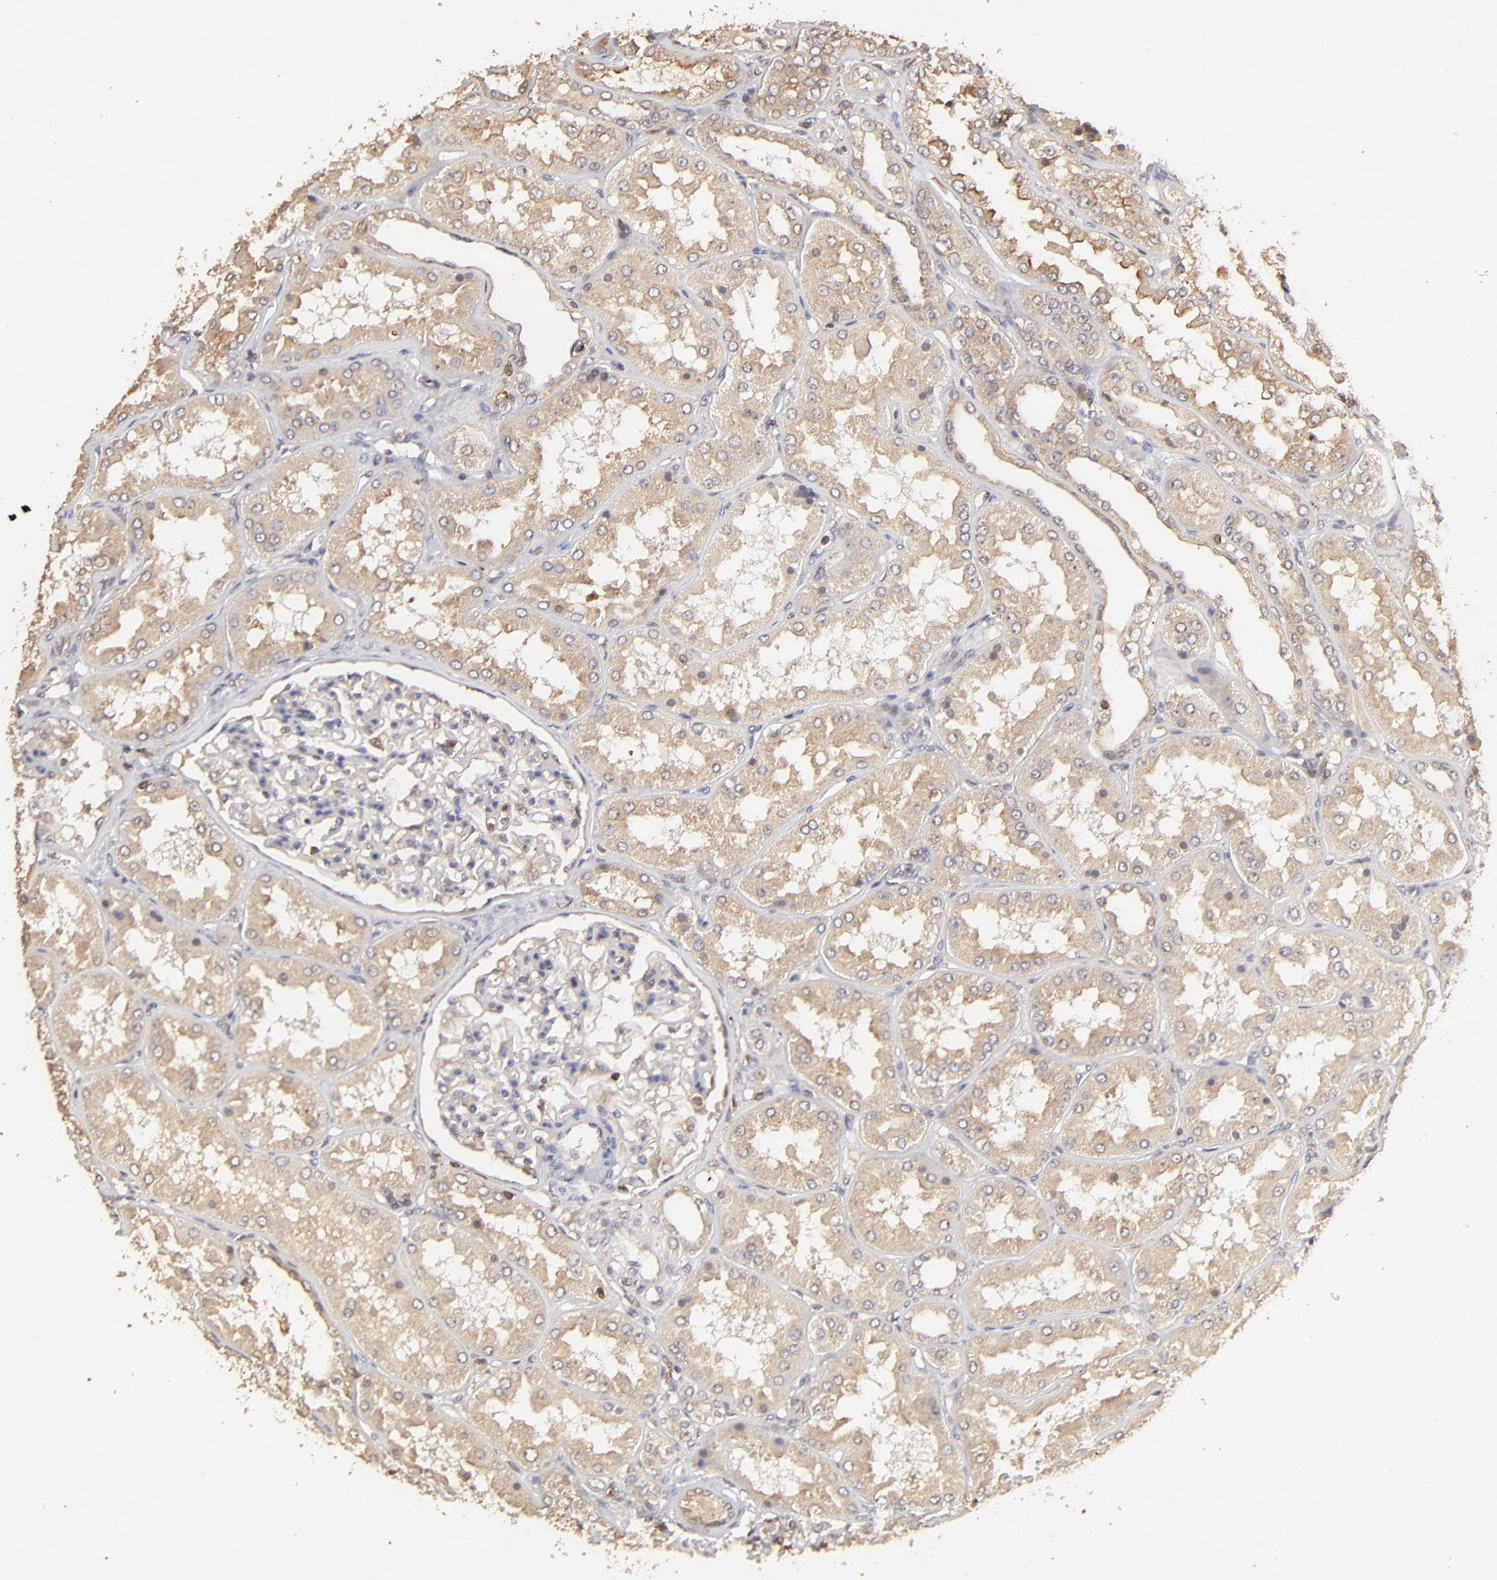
{"staining": {"intensity": "moderate", "quantity": ">75%", "location": "cytoplasmic/membranous"}, "tissue": "kidney", "cell_type": "Cells in glomeruli", "image_type": "normal", "snomed": [{"axis": "morphology", "description": "Normal tissue, NOS"}, {"axis": "topography", "description": "Kidney"}], "caption": "Kidney stained with a brown dye reveals moderate cytoplasmic/membranous positive staining in about >75% of cells in glomeruli.", "gene": "STON2", "patient": {"sex": "female", "age": 56}}